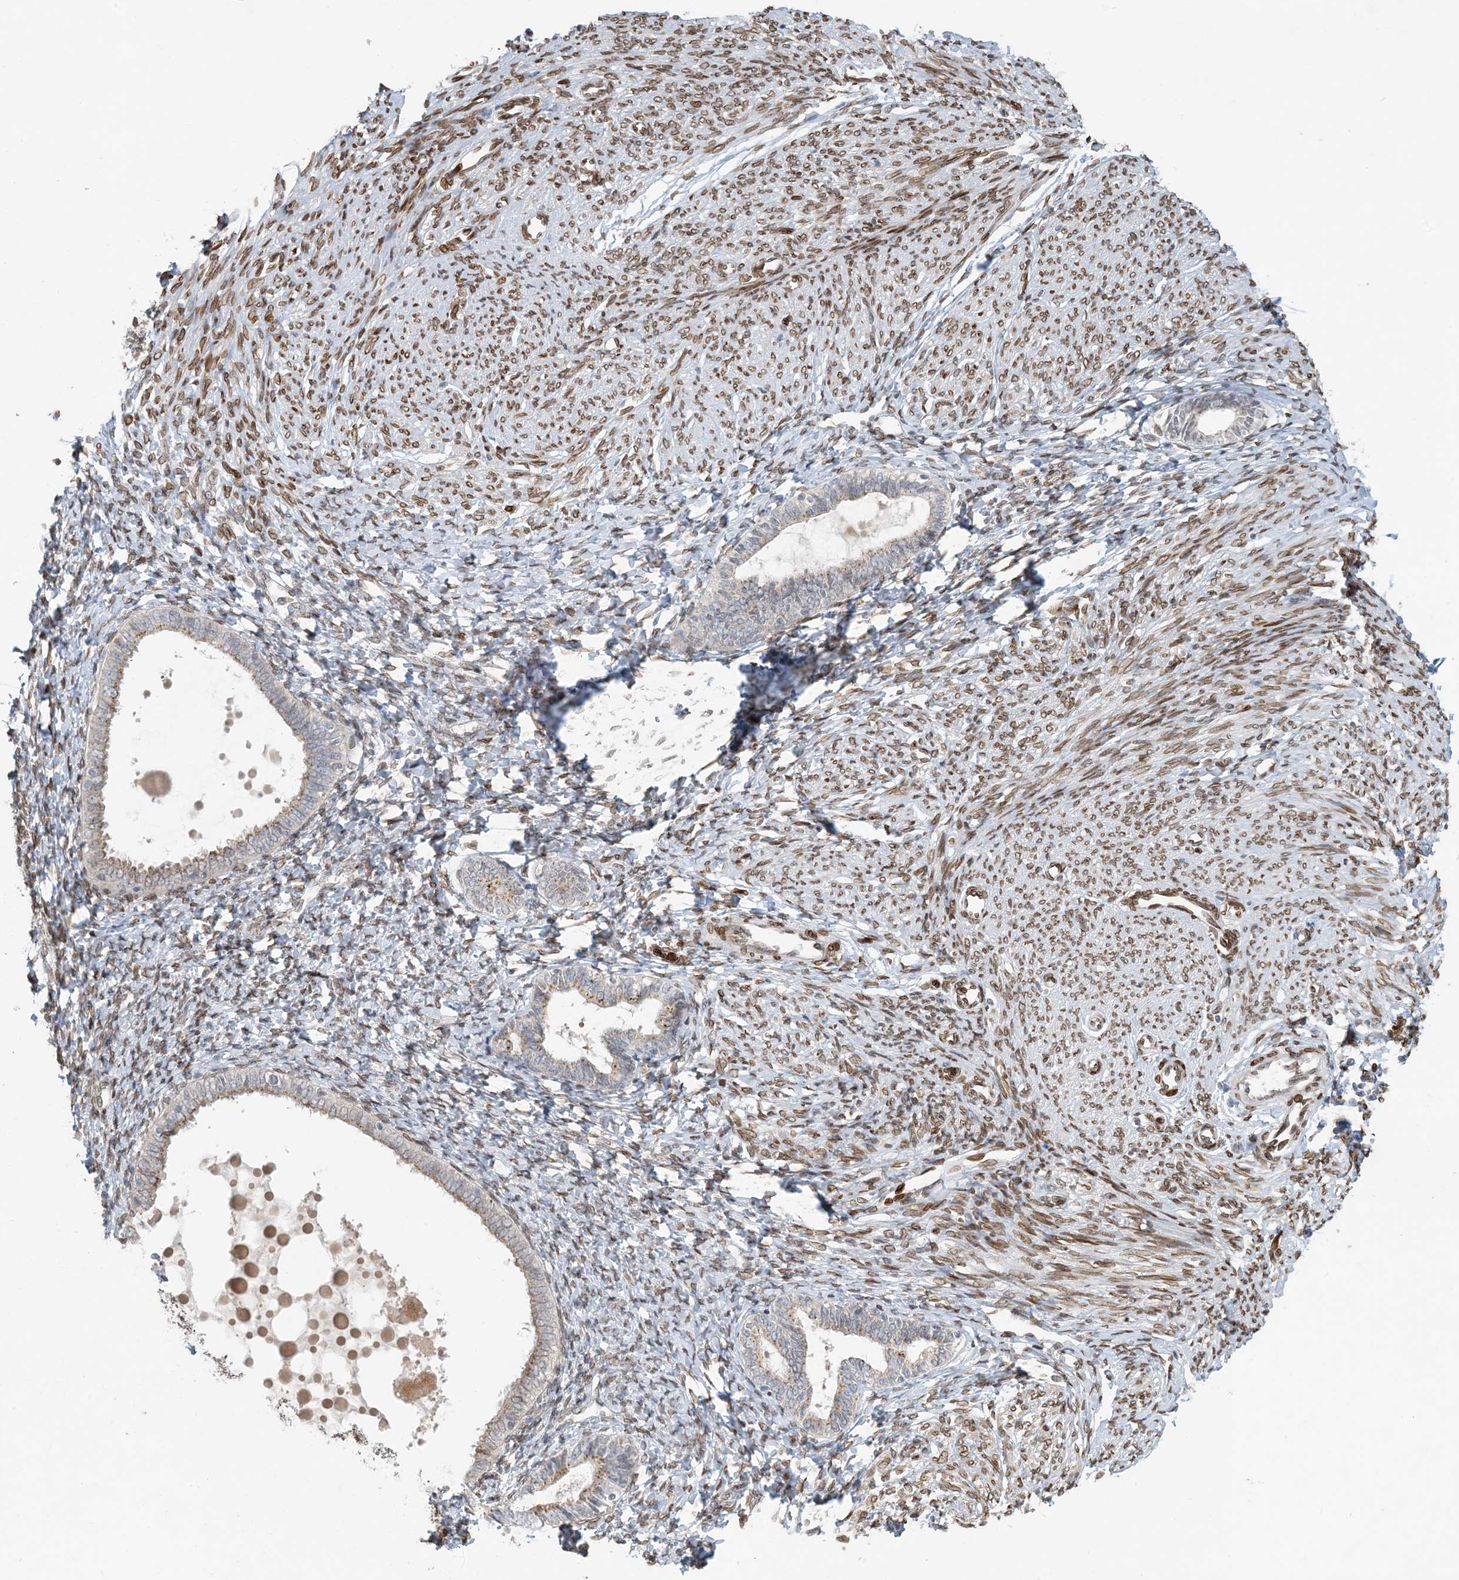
{"staining": {"intensity": "negative", "quantity": "none", "location": "none"}, "tissue": "endometrium", "cell_type": "Cells in endometrial stroma", "image_type": "normal", "snomed": [{"axis": "morphology", "description": "Normal tissue, NOS"}, {"axis": "topography", "description": "Endometrium"}], "caption": "Micrograph shows no protein positivity in cells in endometrial stroma of unremarkable endometrium. (DAB immunohistochemistry, high magnification).", "gene": "SLC35A2", "patient": {"sex": "female", "age": 72}}